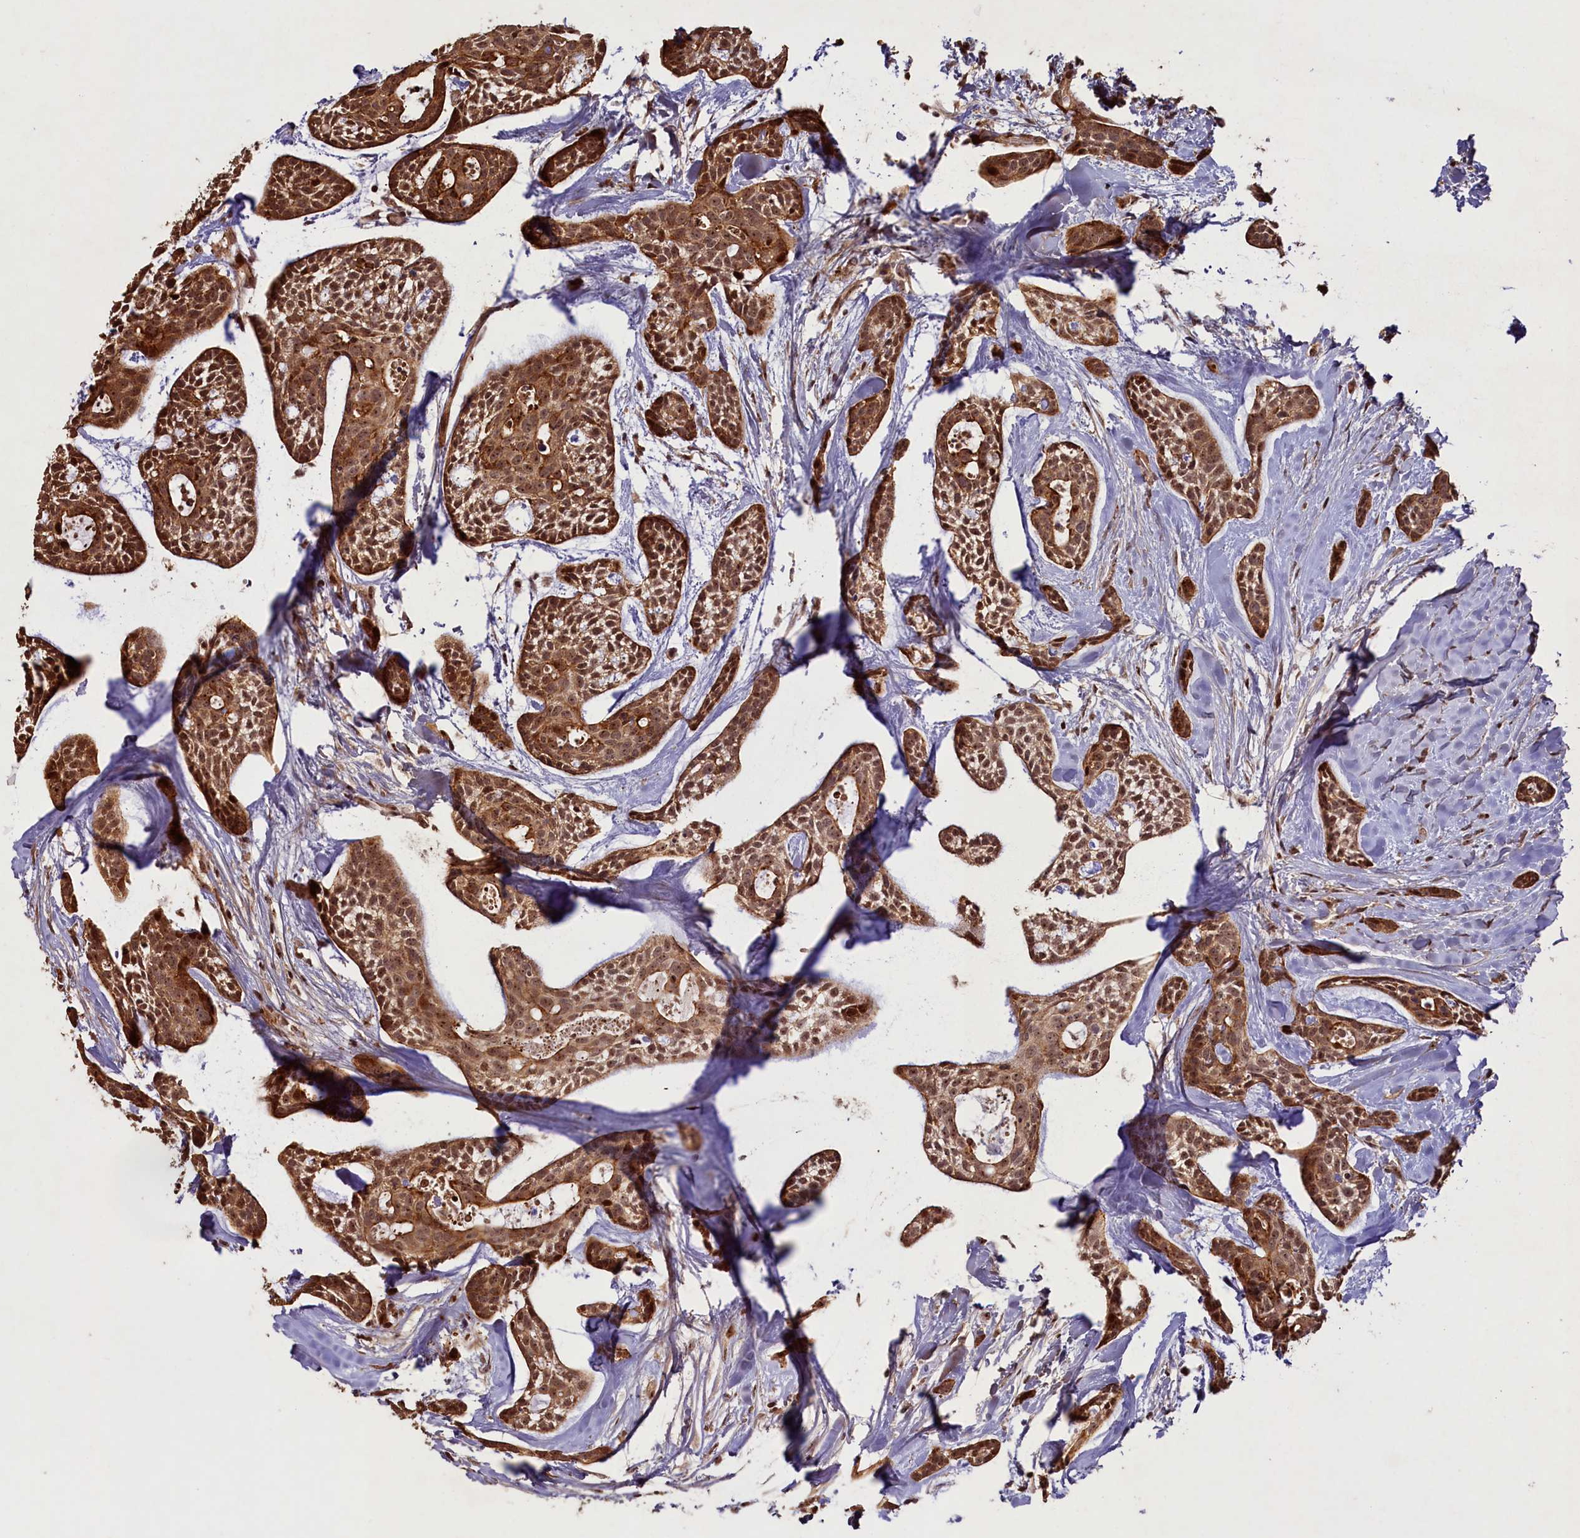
{"staining": {"intensity": "moderate", "quantity": ">75%", "location": "cytoplasmic/membranous,nuclear"}, "tissue": "head and neck cancer", "cell_type": "Tumor cells", "image_type": "cancer", "snomed": [{"axis": "morphology", "description": "Adenocarcinoma, NOS"}, {"axis": "topography", "description": "Subcutis"}, {"axis": "topography", "description": "Head-Neck"}], "caption": "Immunohistochemistry of human head and neck adenocarcinoma shows medium levels of moderate cytoplasmic/membranous and nuclear staining in about >75% of tumor cells.", "gene": "SHPRH", "patient": {"sex": "female", "age": 73}}